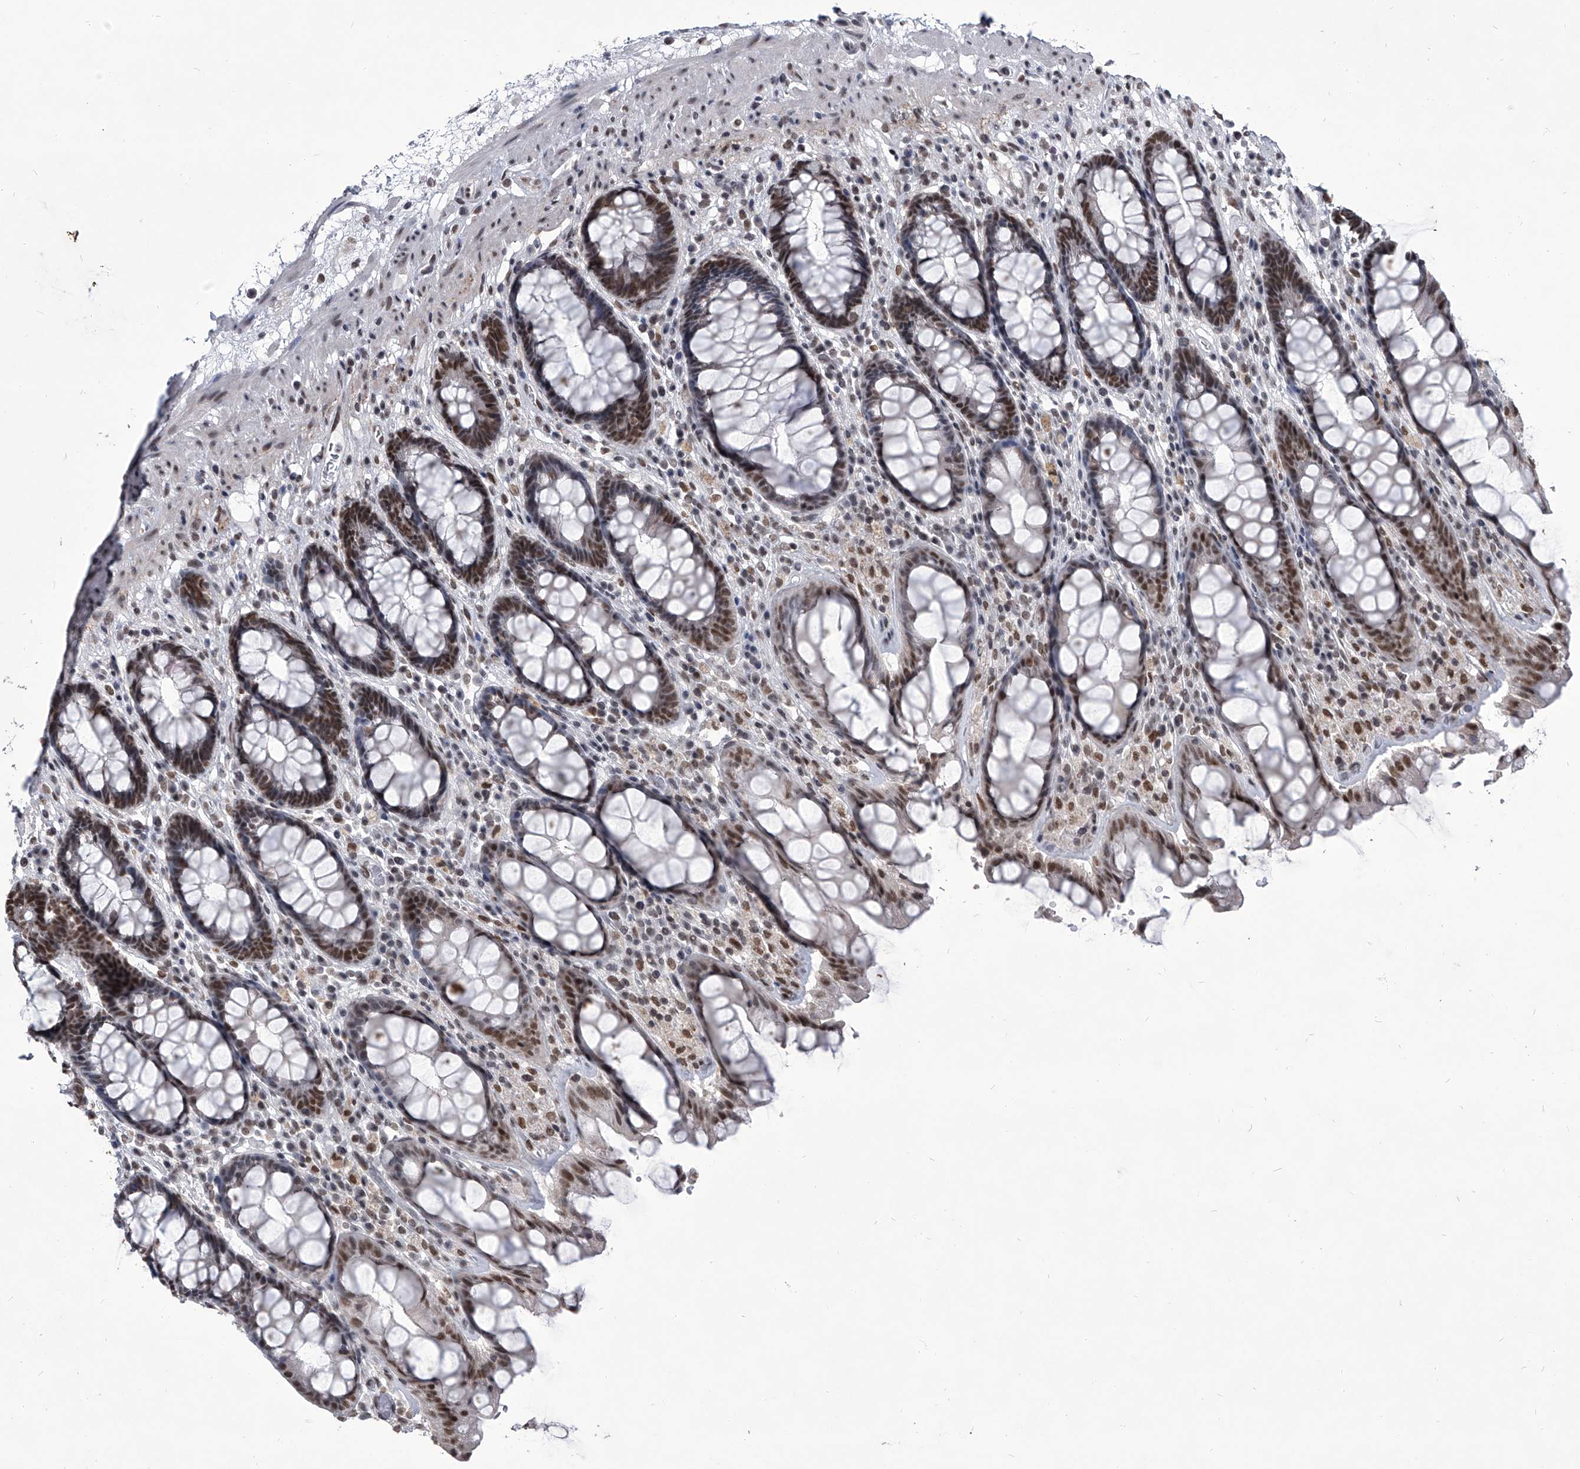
{"staining": {"intensity": "moderate", "quantity": ">75%", "location": "nuclear"}, "tissue": "rectum", "cell_type": "Glandular cells", "image_type": "normal", "snomed": [{"axis": "morphology", "description": "Normal tissue, NOS"}, {"axis": "topography", "description": "Rectum"}], "caption": "A brown stain highlights moderate nuclear positivity of a protein in glandular cells of unremarkable human rectum.", "gene": "PPIL4", "patient": {"sex": "male", "age": 64}}